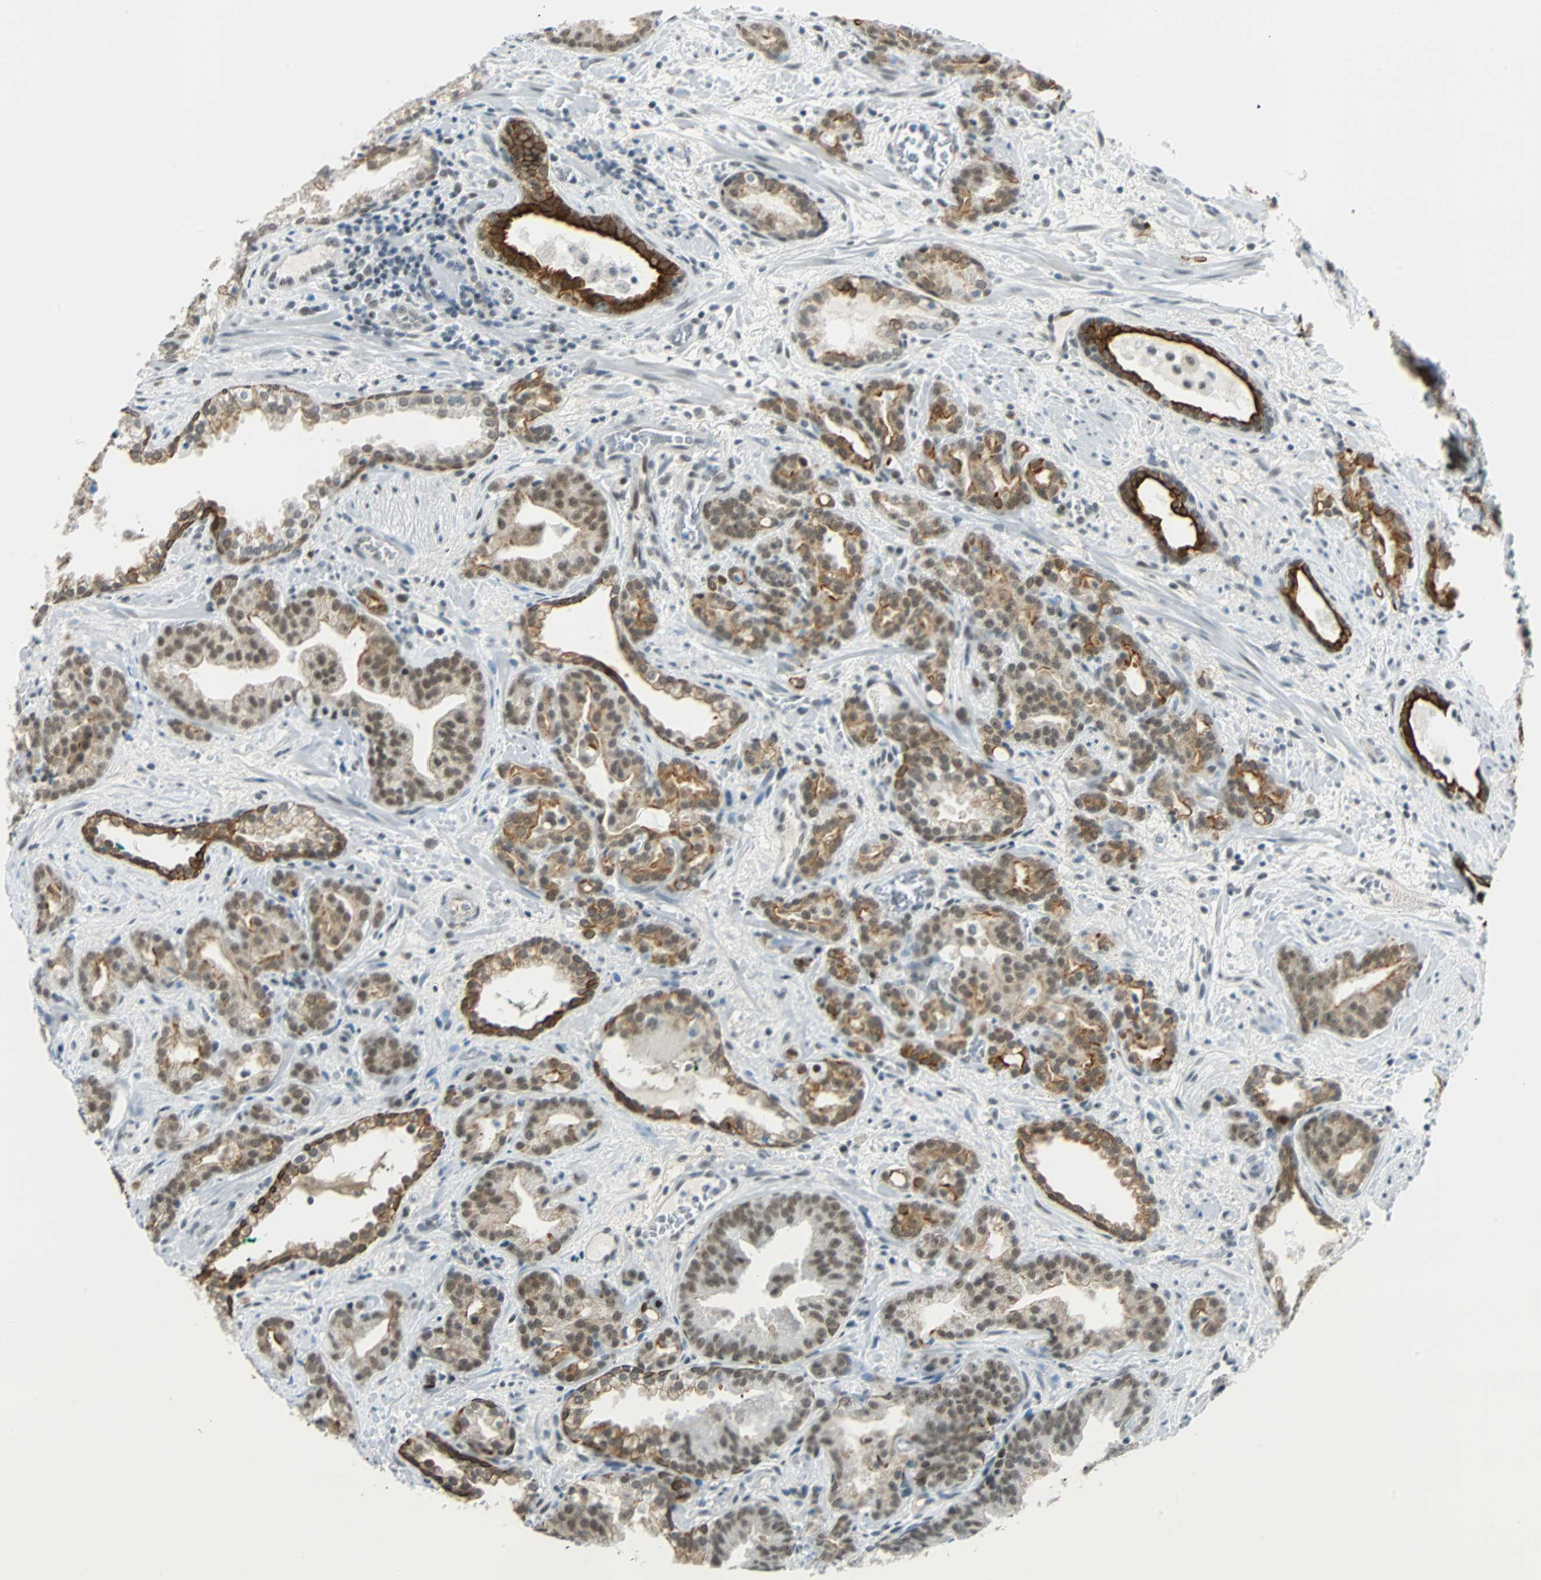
{"staining": {"intensity": "strong", "quantity": "<25%", "location": "cytoplasmic/membranous"}, "tissue": "prostate cancer", "cell_type": "Tumor cells", "image_type": "cancer", "snomed": [{"axis": "morphology", "description": "Adenocarcinoma, Low grade"}, {"axis": "topography", "description": "Prostate"}], "caption": "Immunohistochemical staining of prostate cancer displays strong cytoplasmic/membranous protein expression in about <25% of tumor cells.", "gene": "NELFE", "patient": {"sex": "male", "age": 63}}